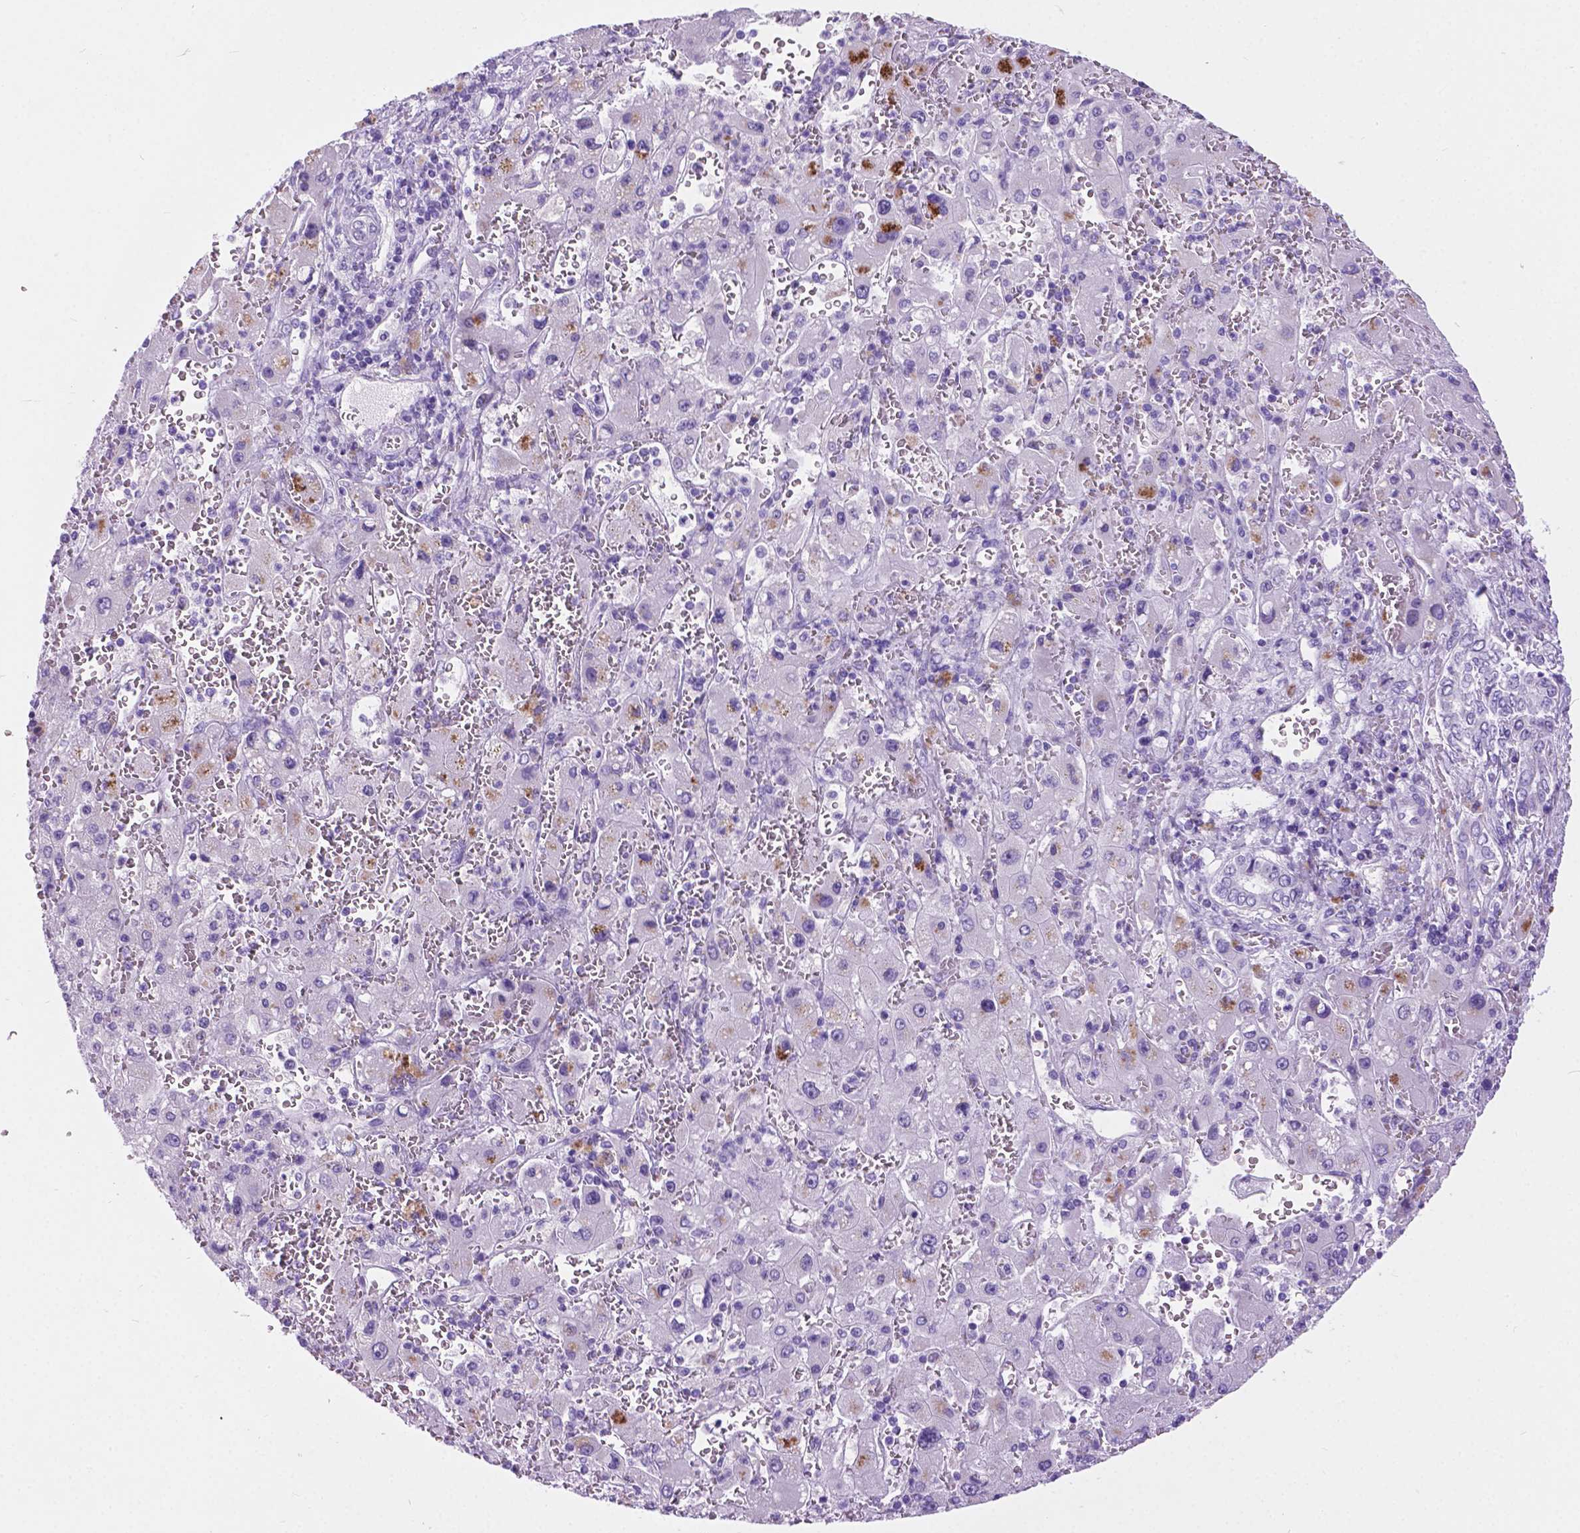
{"staining": {"intensity": "negative", "quantity": "none", "location": "none"}, "tissue": "liver cancer", "cell_type": "Tumor cells", "image_type": "cancer", "snomed": [{"axis": "morphology", "description": "Carcinoma, Hepatocellular, NOS"}, {"axis": "topography", "description": "Liver"}], "caption": "Immunohistochemistry (IHC) histopathology image of neoplastic tissue: liver cancer (hepatocellular carcinoma) stained with DAB reveals no significant protein staining in tumor cells.", "gene": "ARMS2", "patient": {"sex": "female", "age": 73}}